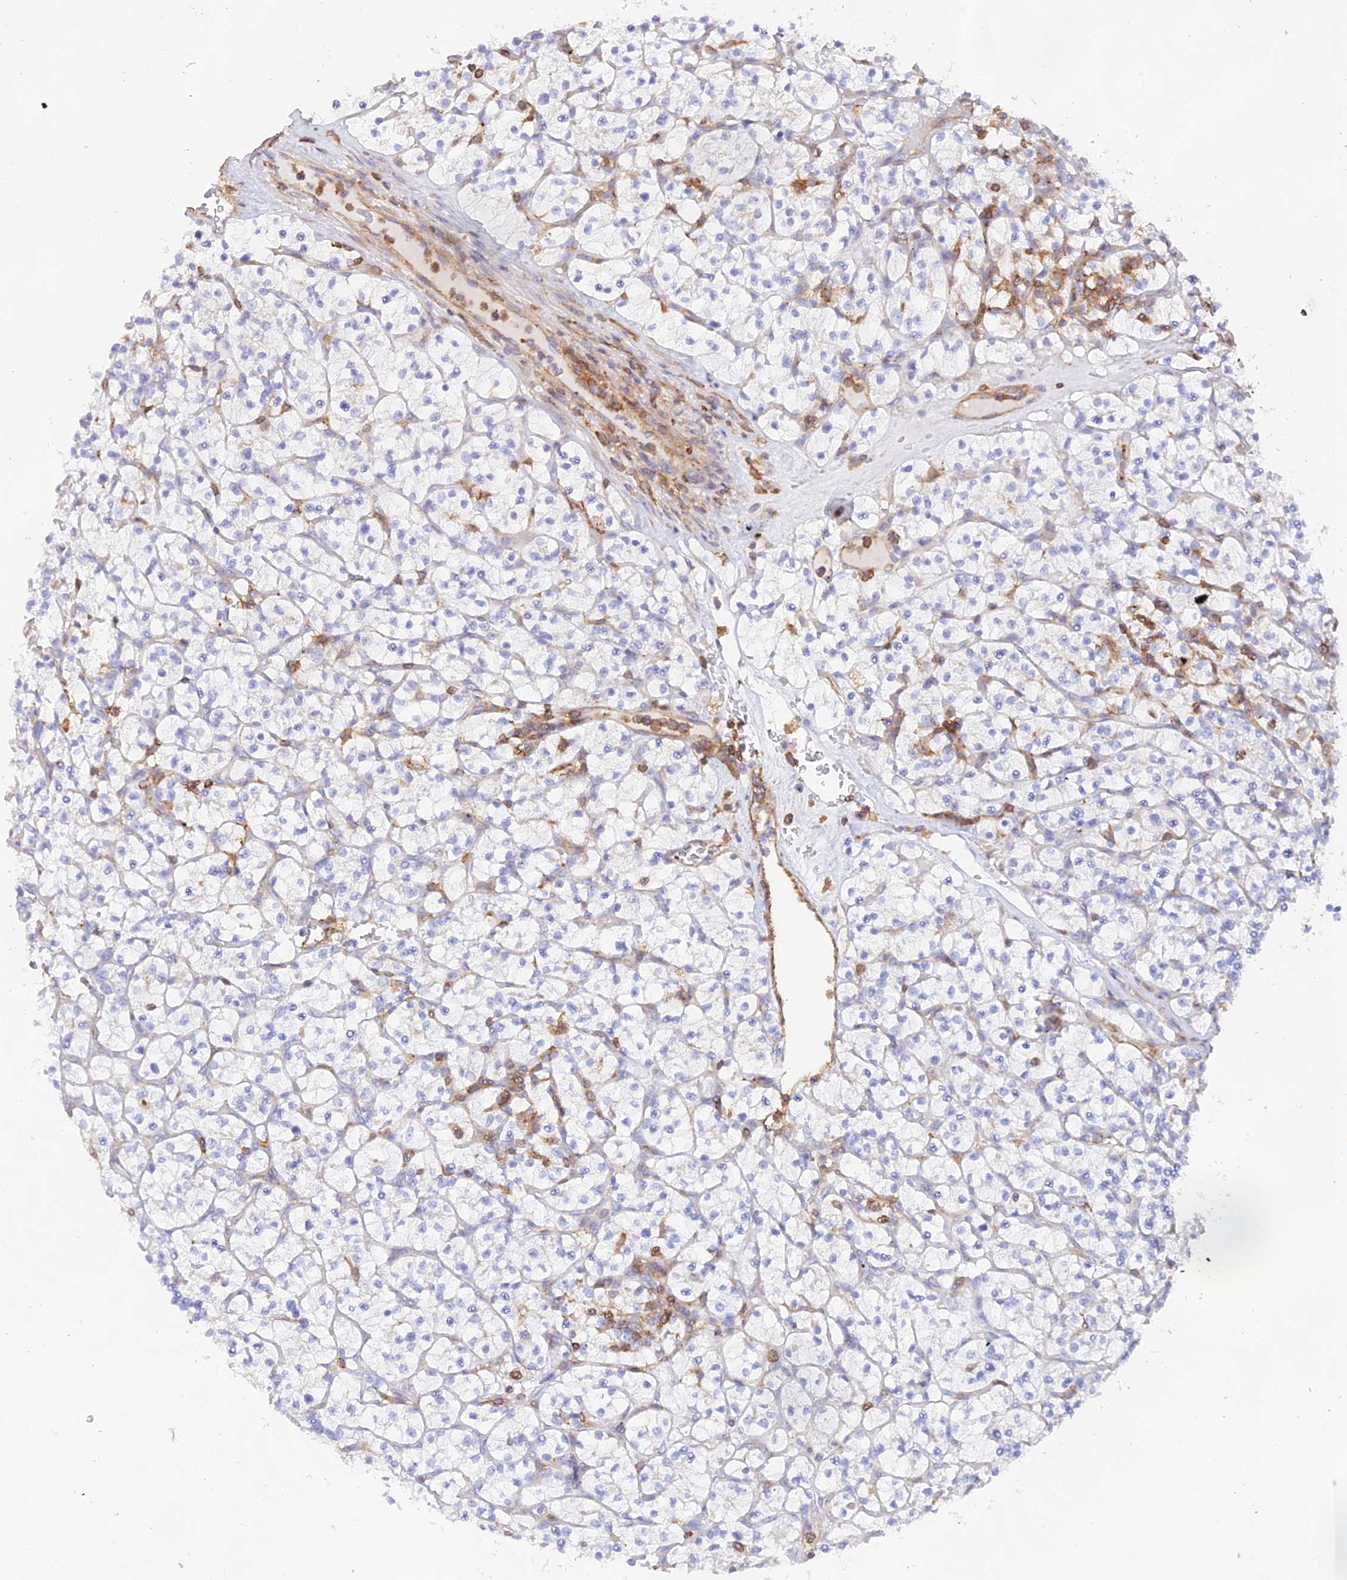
{"staining": {"intensity": "negative", "quantity": "none", "location": "none"}, "tissue": "renal cancer", "cell_type": "Tumor cells", "image_type": "cancer", "snomed": [{"axis": "morphology", "description": "Adenocarcinoma, NOS"}, {"axis": "topography", "description": "Kidney"}], "caption": "DAB immunohistochemical staining of human renal cancer displays no significant expression in tumor cells.", "gene": "DENND1C", "patient": {"sex": "female", "age": 64}}